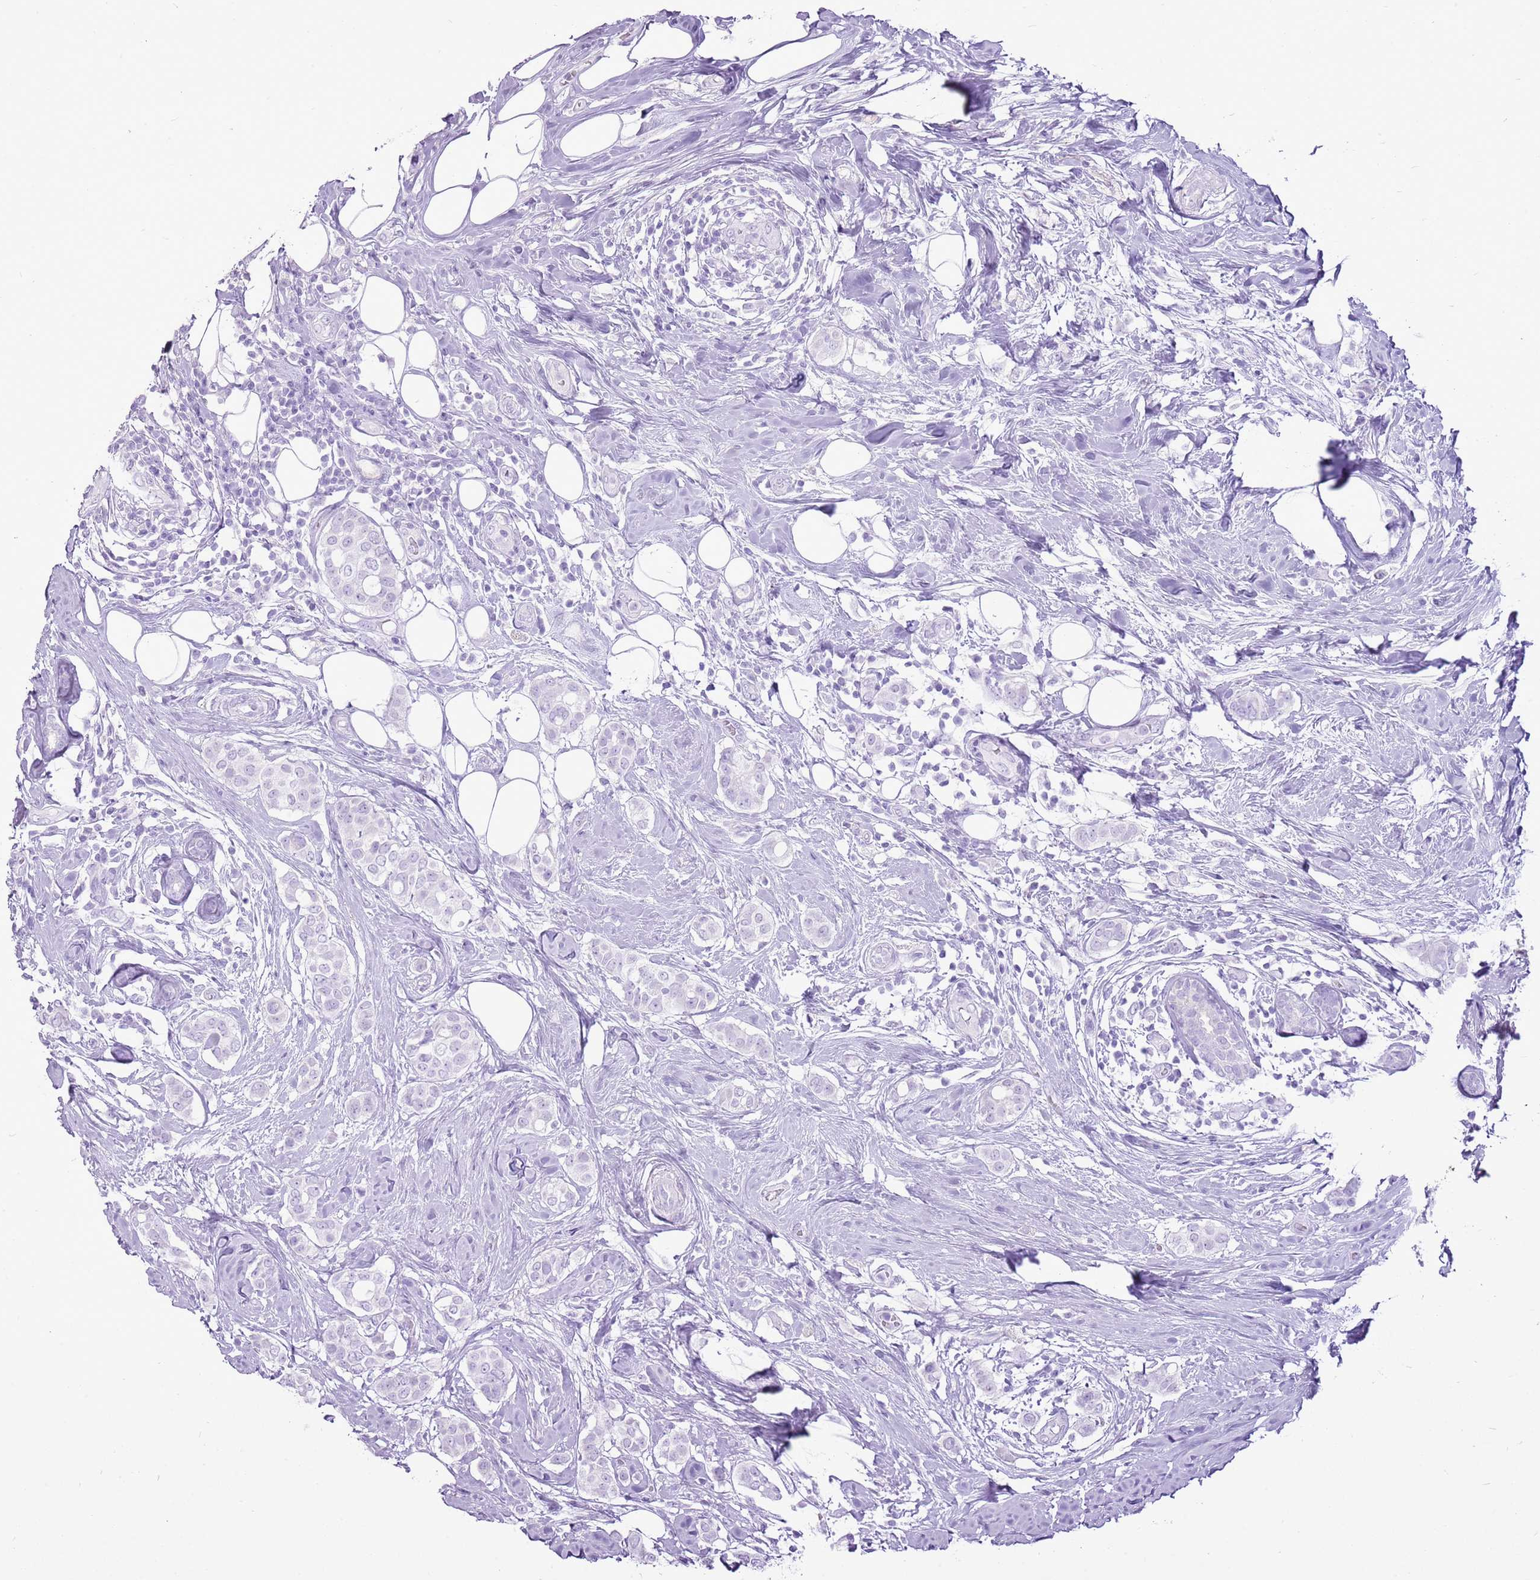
{"staining": {"intensity": "negative", "quantity": "none", "location": "none"}, "tissue": "breast cancer", "cell_type": "Tumor cells", "image_type": "cancer", "snomed": [{"axis": "morphology", "description": "Lobular carcinoma"}, {"axis": "topography", "description": "Breast"}], "caption": "High magnification brightfield microscopy of breast lobular carcinoma stained with DAB (brown) and counterstained with hematoxylin (blue): tumor cells show no significant staining.", "gene": "CNFN", "patient": {"sex": "female", "age": 51}}